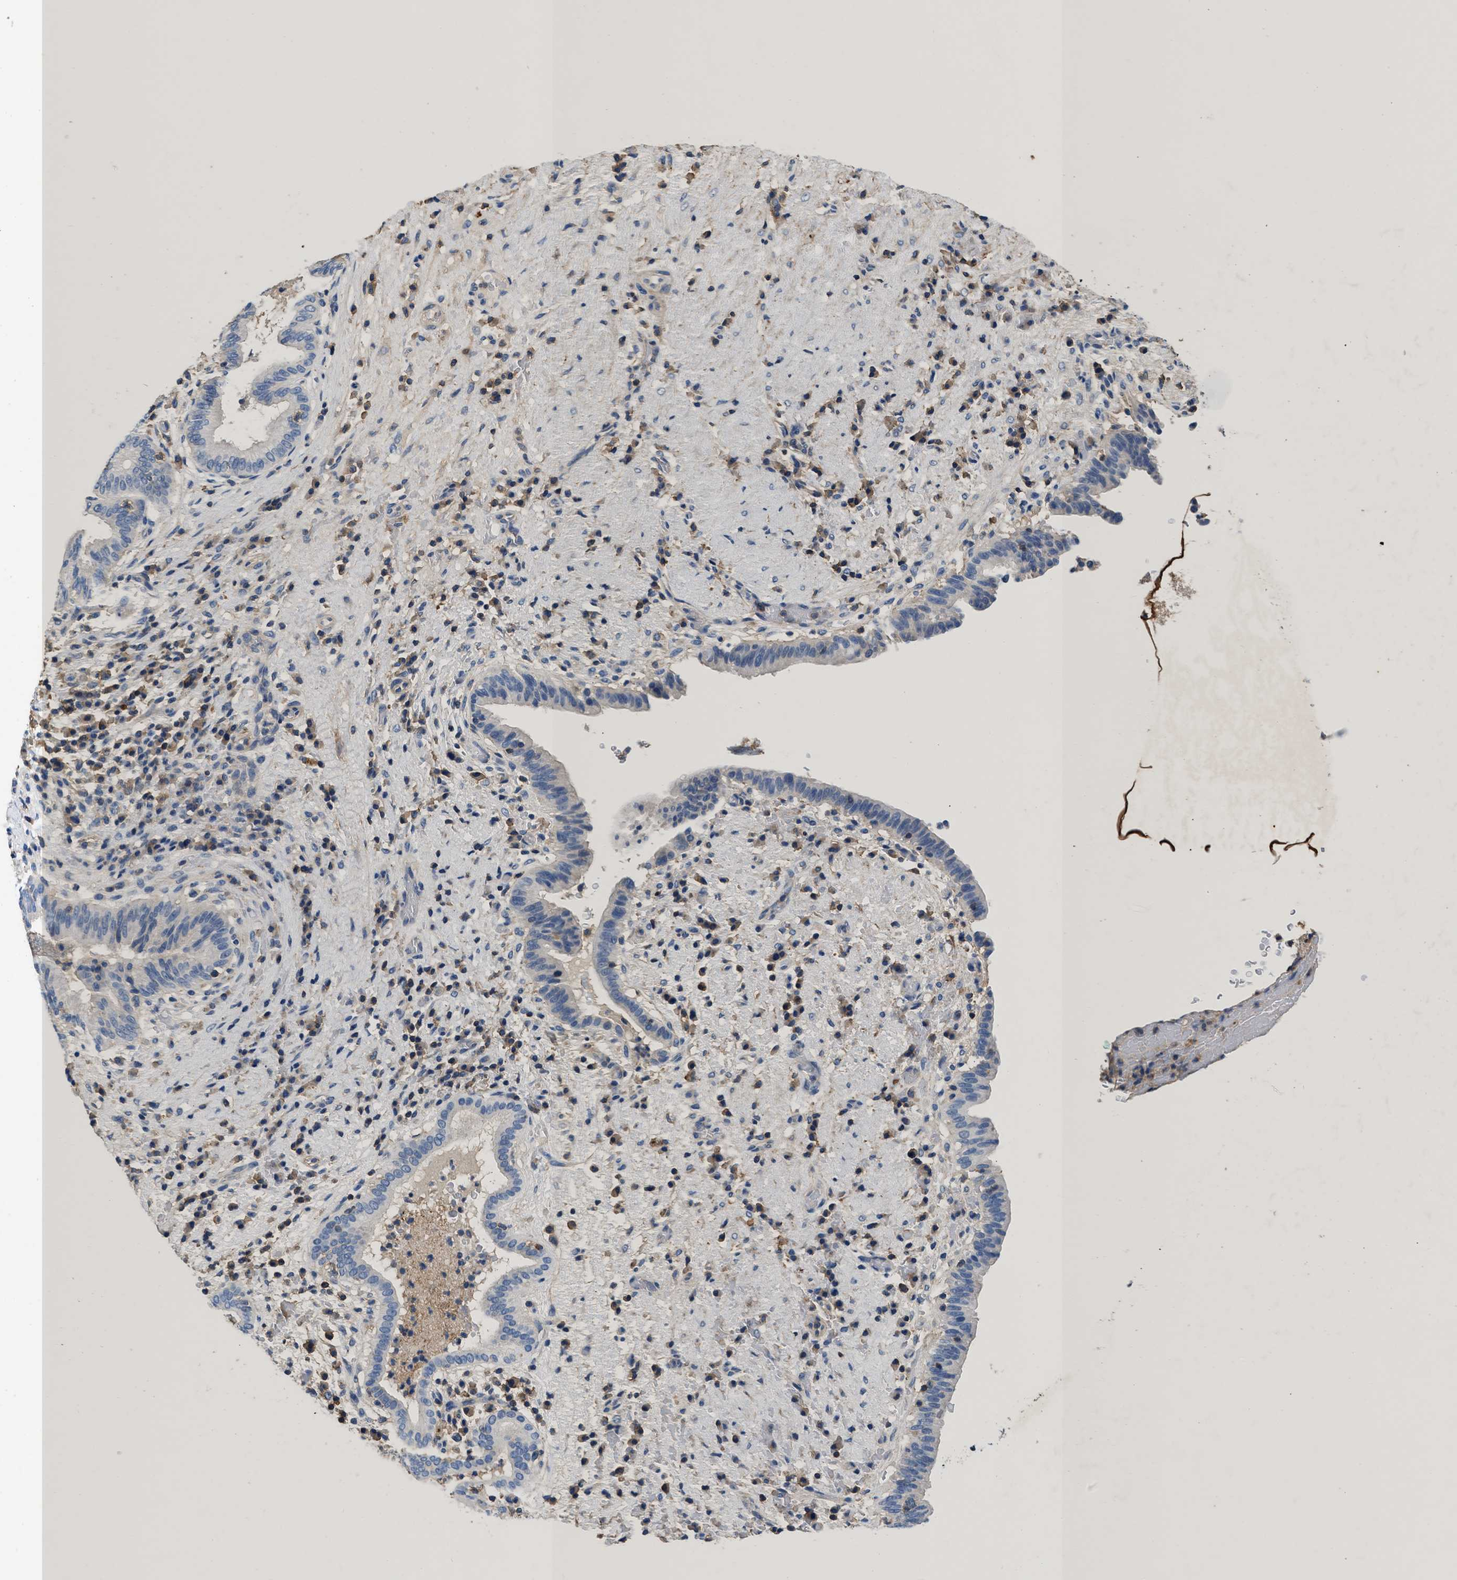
{"staining": {"intensity": "negative", "quantity": "none", "location": "none"}, "tissue": "liver cancer", "cell_type": "Tumor cells", "image_type": "cancer", "snomed": [{"axis": "morphology", "description": "Cholangiocarcinoma"}, {"axis": "topography", "description": "Liver"}], "caption": "Photomicrograph shows no protein positivity in tumor cells of liver cancer (cholangiocarcinoma) tissue.", "gene": "KCNQ4", "patient": {"sex": "female", "age": 38}}